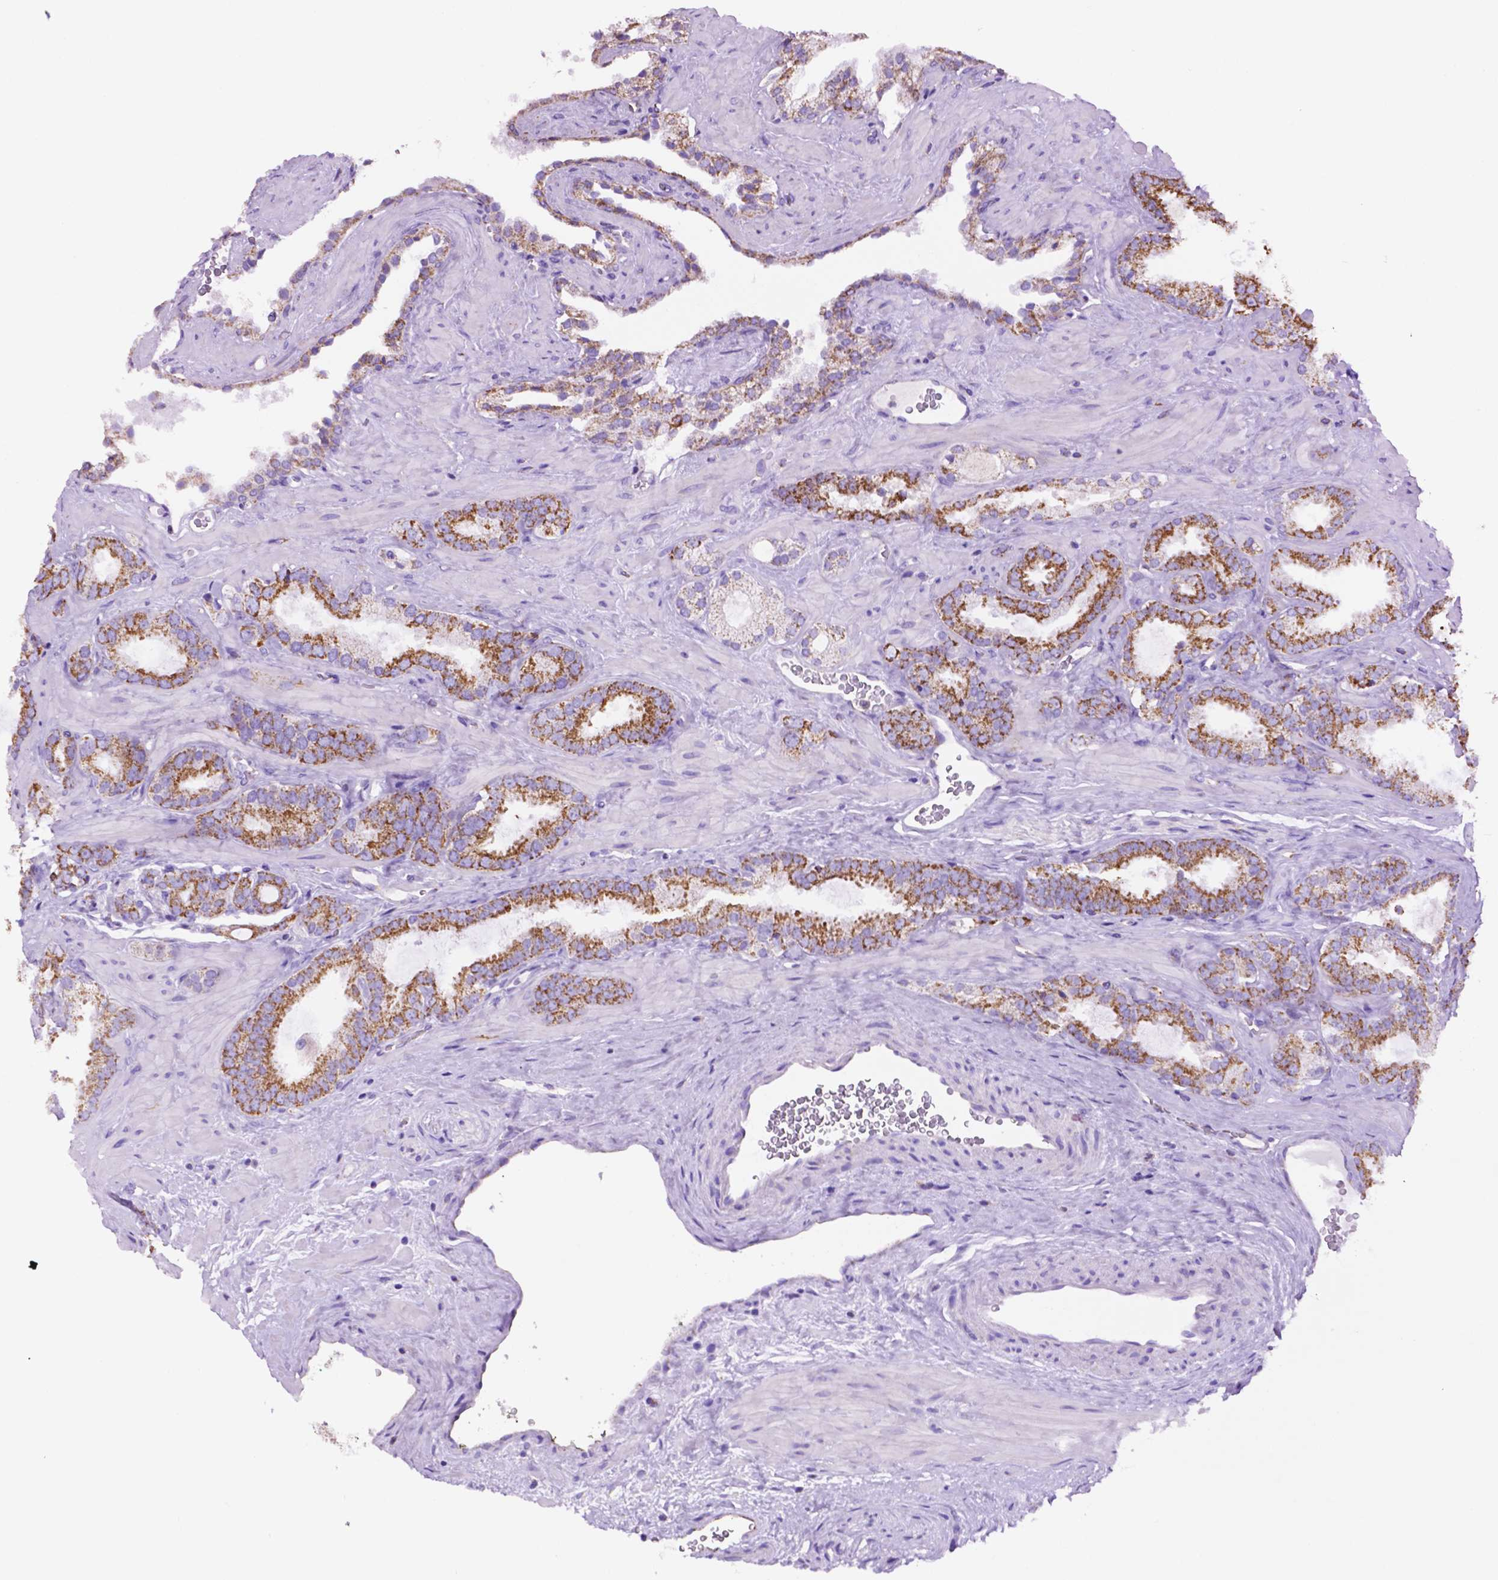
{"staining": {"intensity": "strong", "quantity": "25%-75%", "location": "cytoplasmic/membranous"}, "tissue": "prostate cancer", "cell_type": "Tumor cells", "image_type": "cancer", "snomed": [{"axis": "morphology", "description": "Adenocarcinoma, Low grade"}, {"axis": "topography", "description": "Prostate"}], "caption": "High-power microscopy captured an immunohistochemistry photomicrograph of prostate cancer, revealing strong cytoplasmic/membranous positivity in about 25%-75% of tumor cells.", "gene": "GDPD5", "patient": {"sex": "male", "age": 62}}